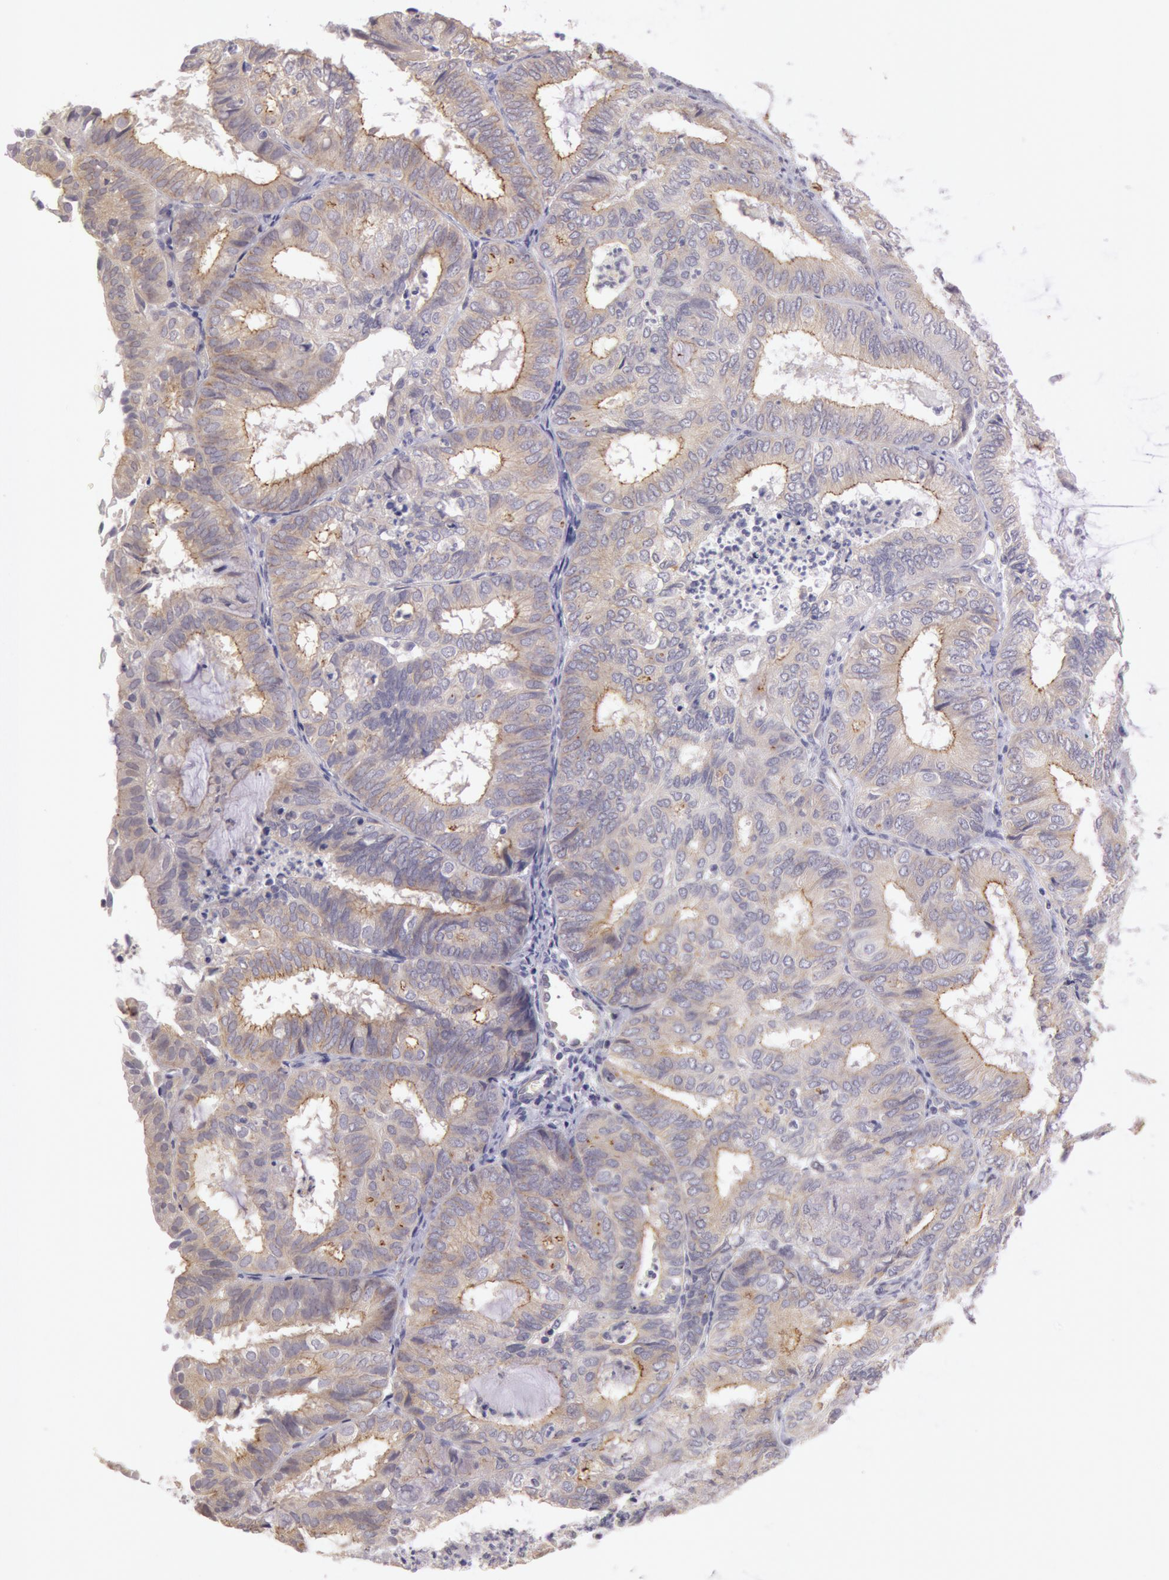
{"staining": {"intensity": "negative", "quantity": "none", "location": "none"}, "tissue": "endometrial cancer", "cell_type": "Tumor cells", "image_type": "cancer", "snomed": [{"axis": "morphology", "description": "Adenocarcinoma, NOS"}, {"axis": "topography", "description": "Endometrium"}], "caption": "Immunohistochemical staining of endometrial adenocarcinoma exhibits no significant positivity in tumor cells.", "gene": "AMOTL1", "patient": {"sex": "female", "age": 59}}